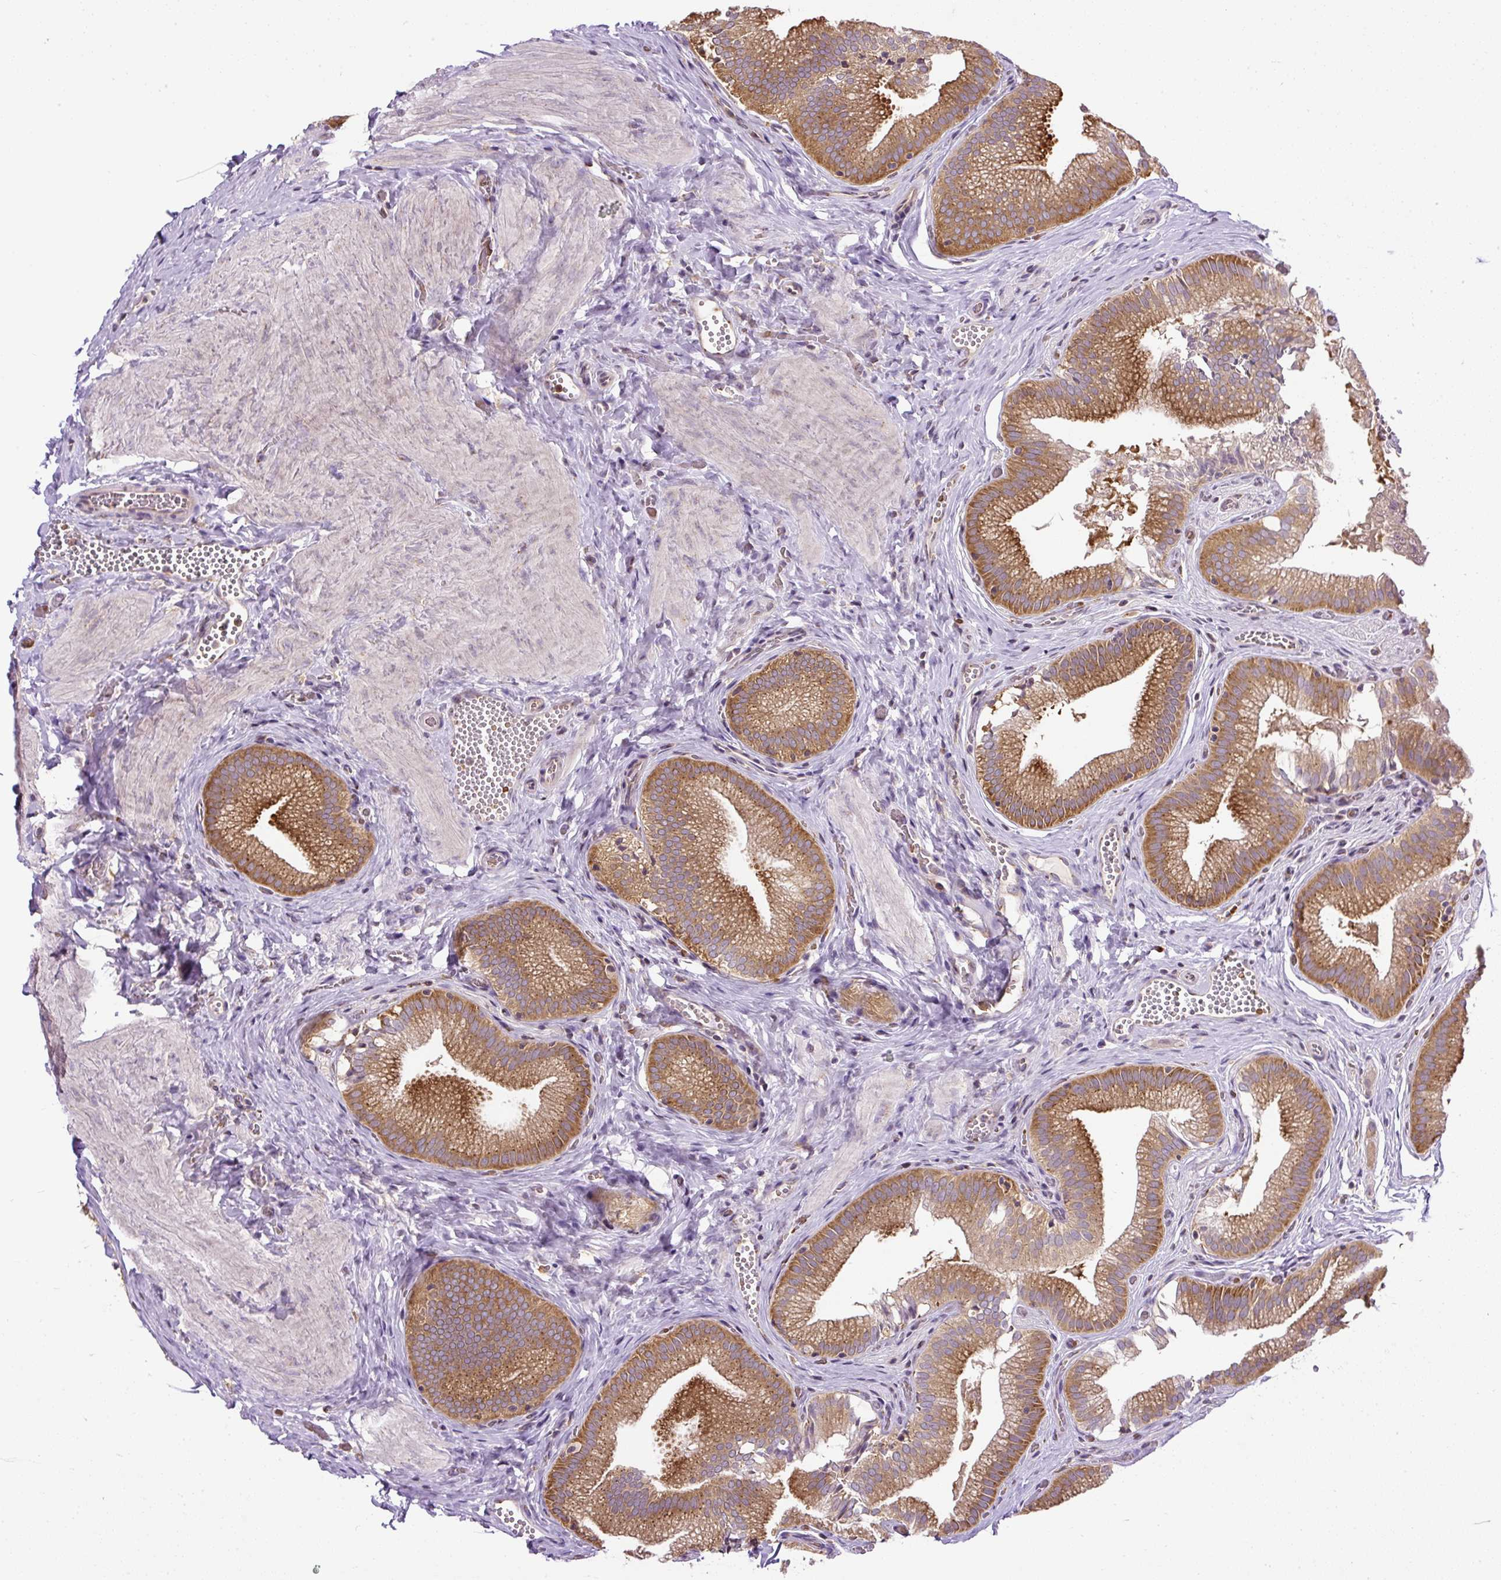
{"staining": {"intensity": "strong", "quantity": ">75%", "location": "cytoplasmic/membranous"}, "tissue": "gallbladder", "cell_type": "Glandular cells", "image_type": "normal", "snomed": [{"axis": "morphology", "description": "Normal tissue, NOS"}, {"axis": "topography", "description": "Gallbladder"}], "caption": "Immunohistochemical staining of benign human gallbladder reveals strong cytoplasmic/membranous protein staining in about >75% of glandular cells.", "gene": "SMC4", "patient": {"sex": "male", "age": 17}}